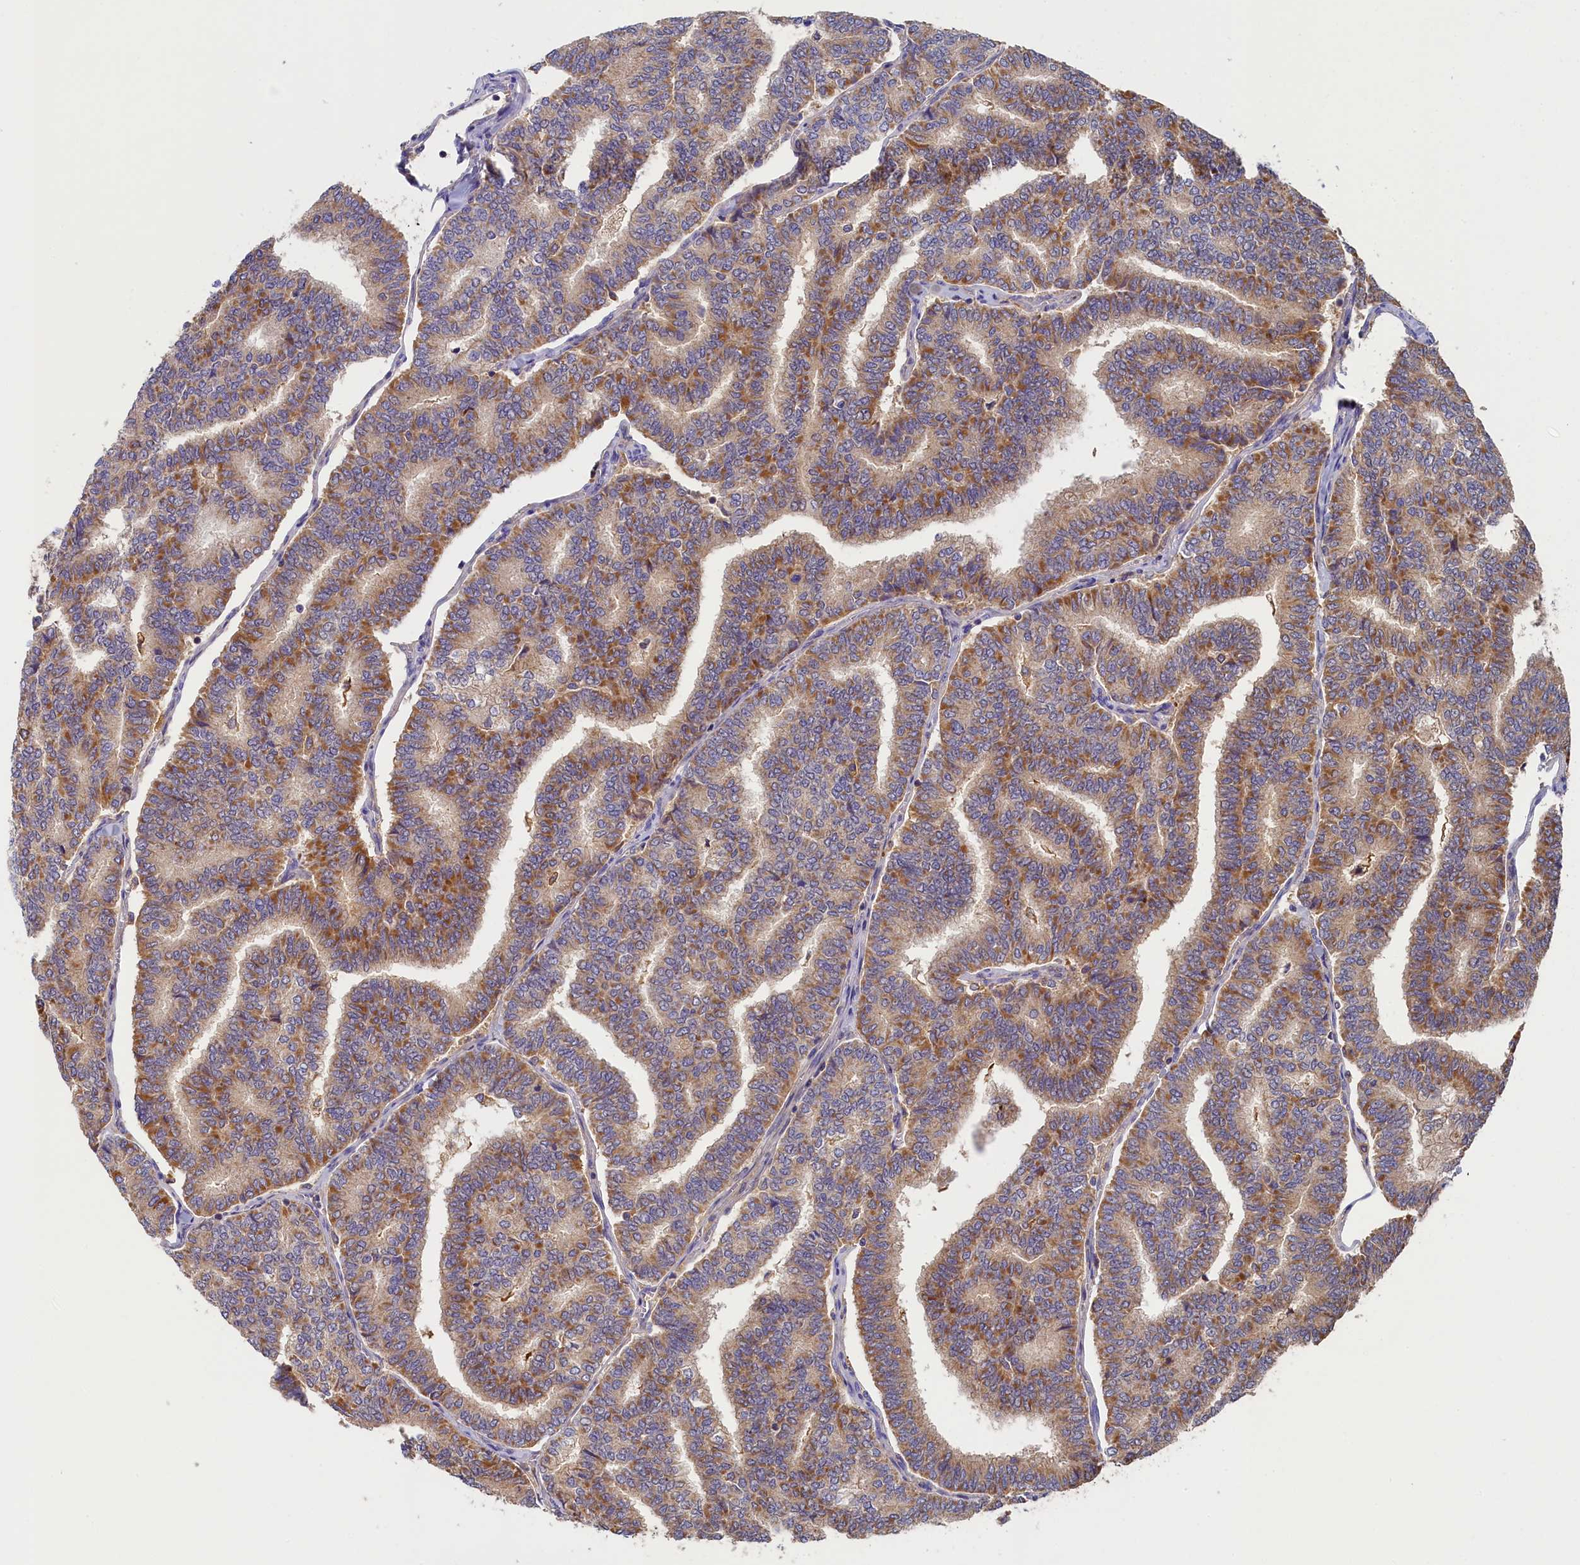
{"staining": {"intensity": "moderate", "quantity": ">75%", "location": "cytoplasmic/membranous"}, "tissue": "thyroid cancer", "cell_type": "Tumor cells", "image_type": "cancer", "snomed": [{"axis": "morphology", "description": "Papillary adenocarcinoma, NOS"}, {"axis": "topography", "description": "Thyroid gland"}], "caption": "An image showing moderate cytoplasmic/membranous positivity in about >75% of tumor cells in thyroid papillary adenocarcinoma, as visualized by brown immunohistochemical staining.", "gene": "SEC31B", "patient": {"sex": "female", "age": 35}}